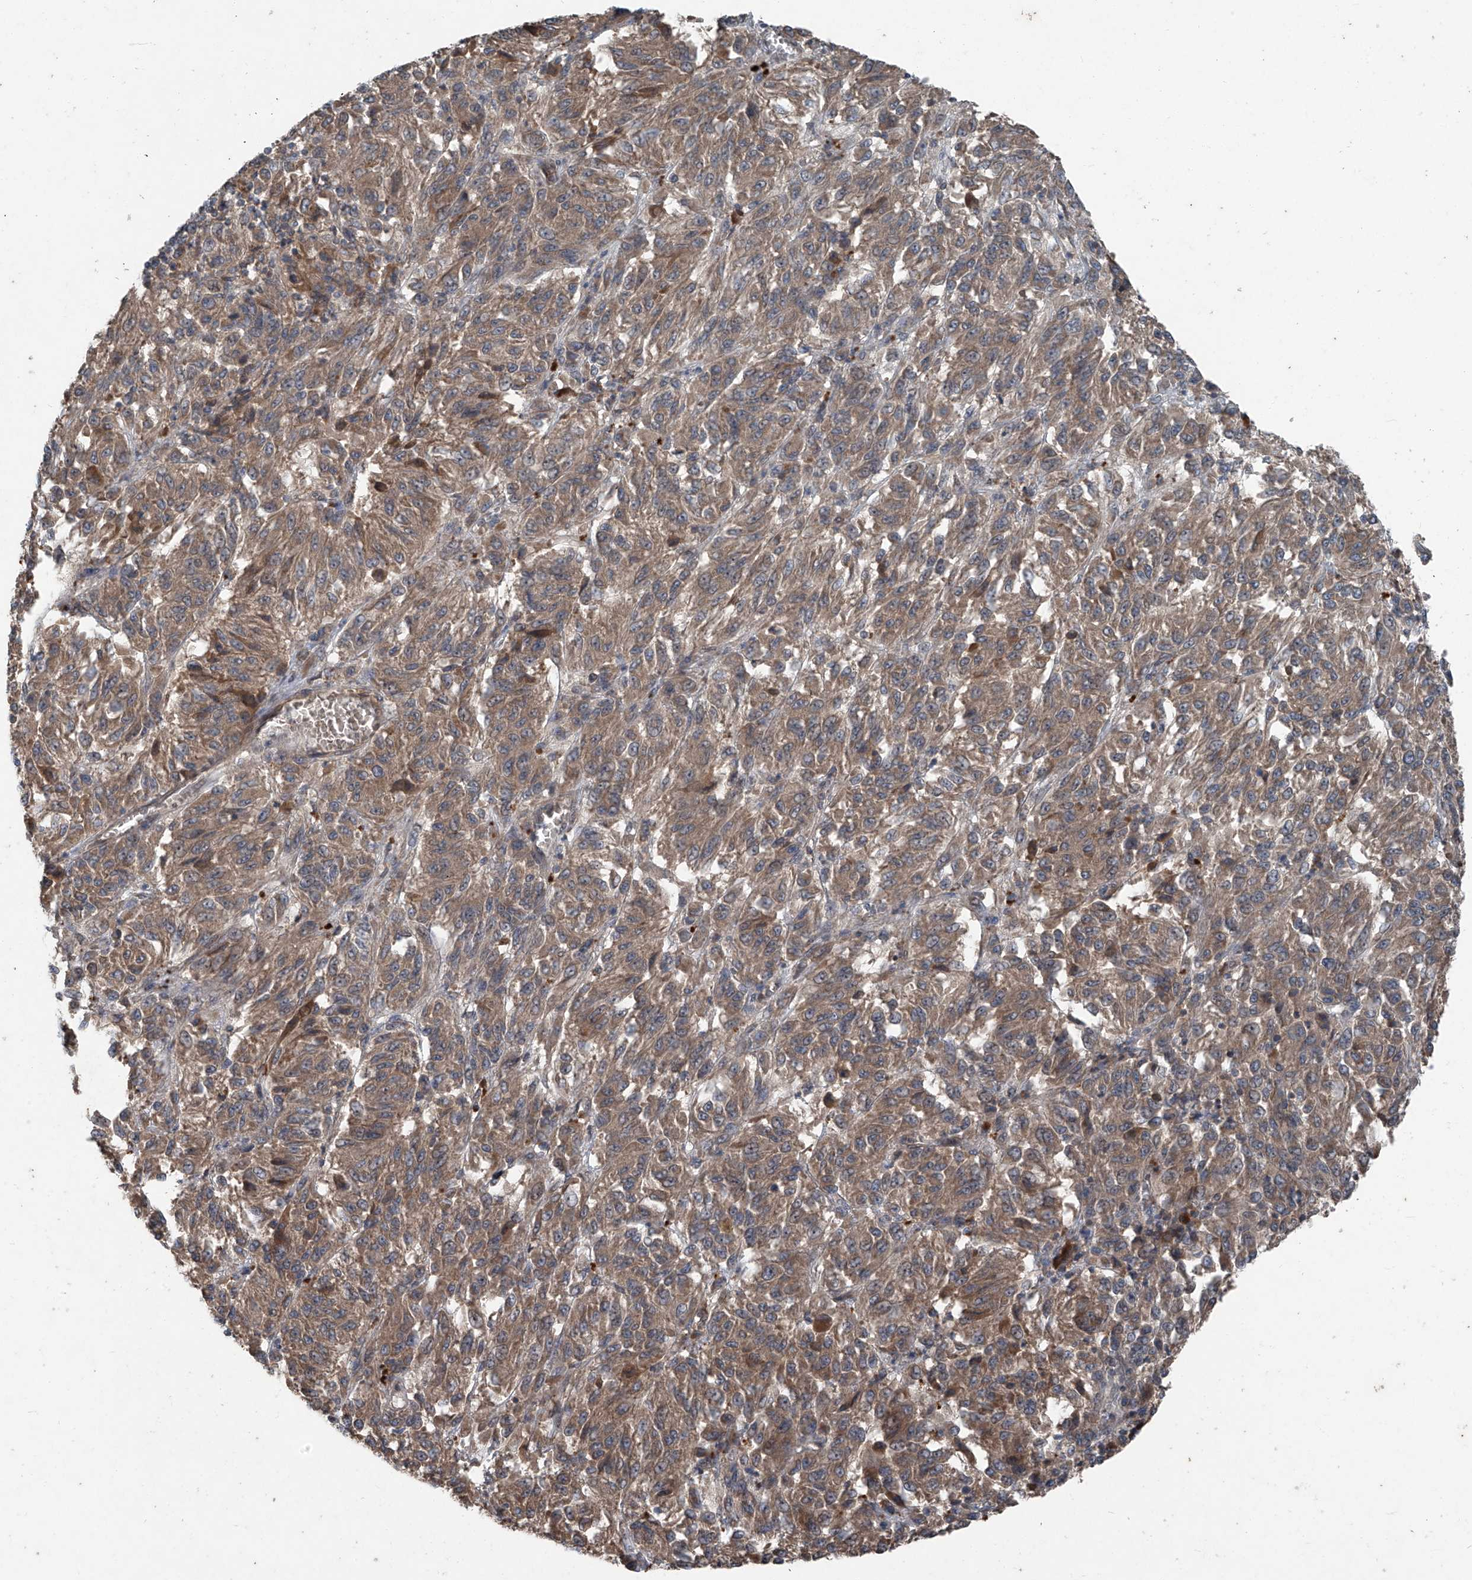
{"staining": {"intensity": "weak", "quantity": ">75%", "location": "cytoplasmic/membranous"}, "tissue": "melanoma", "cell_type": "Tumor cells", "image_type": "cancer", "snomed": [{"axis": "morphology", "description": "Malignant melanoma, Metastatic site"}, {"axis": "topography", "description": "Lung"}], "caption": "A brown stain highlights weak cytoplasmic/membranous staining of a protein in human melanoma tumor cells.", "gene": "FOXRED2", "patient": {"sex": "male", "age": 64}}